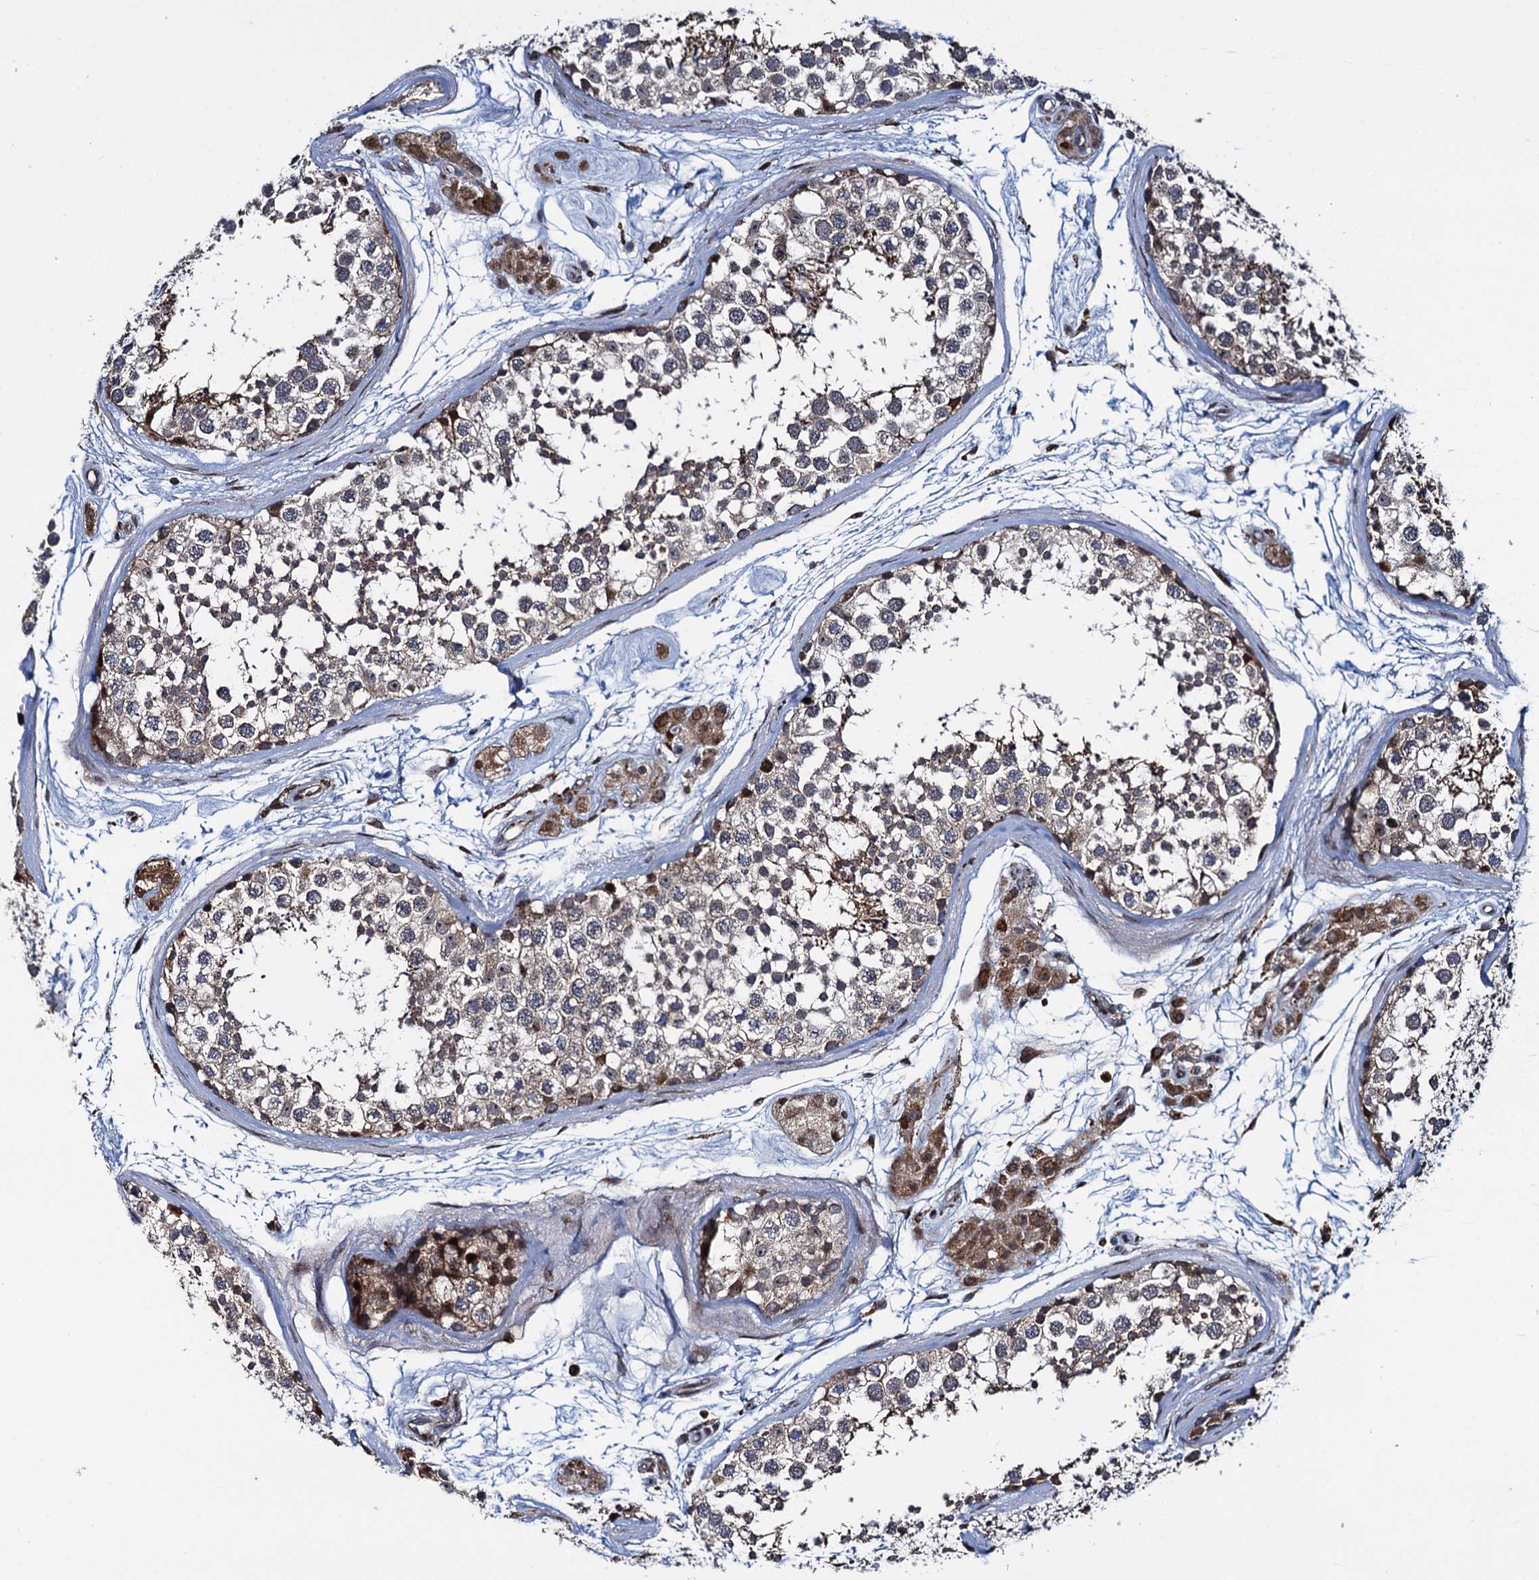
{"staining": {"intensity": "moderate", "quantity": "<25%", "location": "cytoplasmic/membranous"}, "tissue": "testis", "cell_type": "Cells in seminiferous ducts", "image_type": "normal", "snomed": [{"axis": "morphology", "description": "Normal tissue, NOS"}, {"axis": "topography", "description": "Testis"}], "caption": "Approximately <25% of cells in seminiferous ducts in normal human testis demonstrate moderate cytoplasmic/membranous protein positivity as visualized by brown immunohistochemical staining.", "gene": "CCDC102A", "patient": {"sex": "male", "age": 56}}